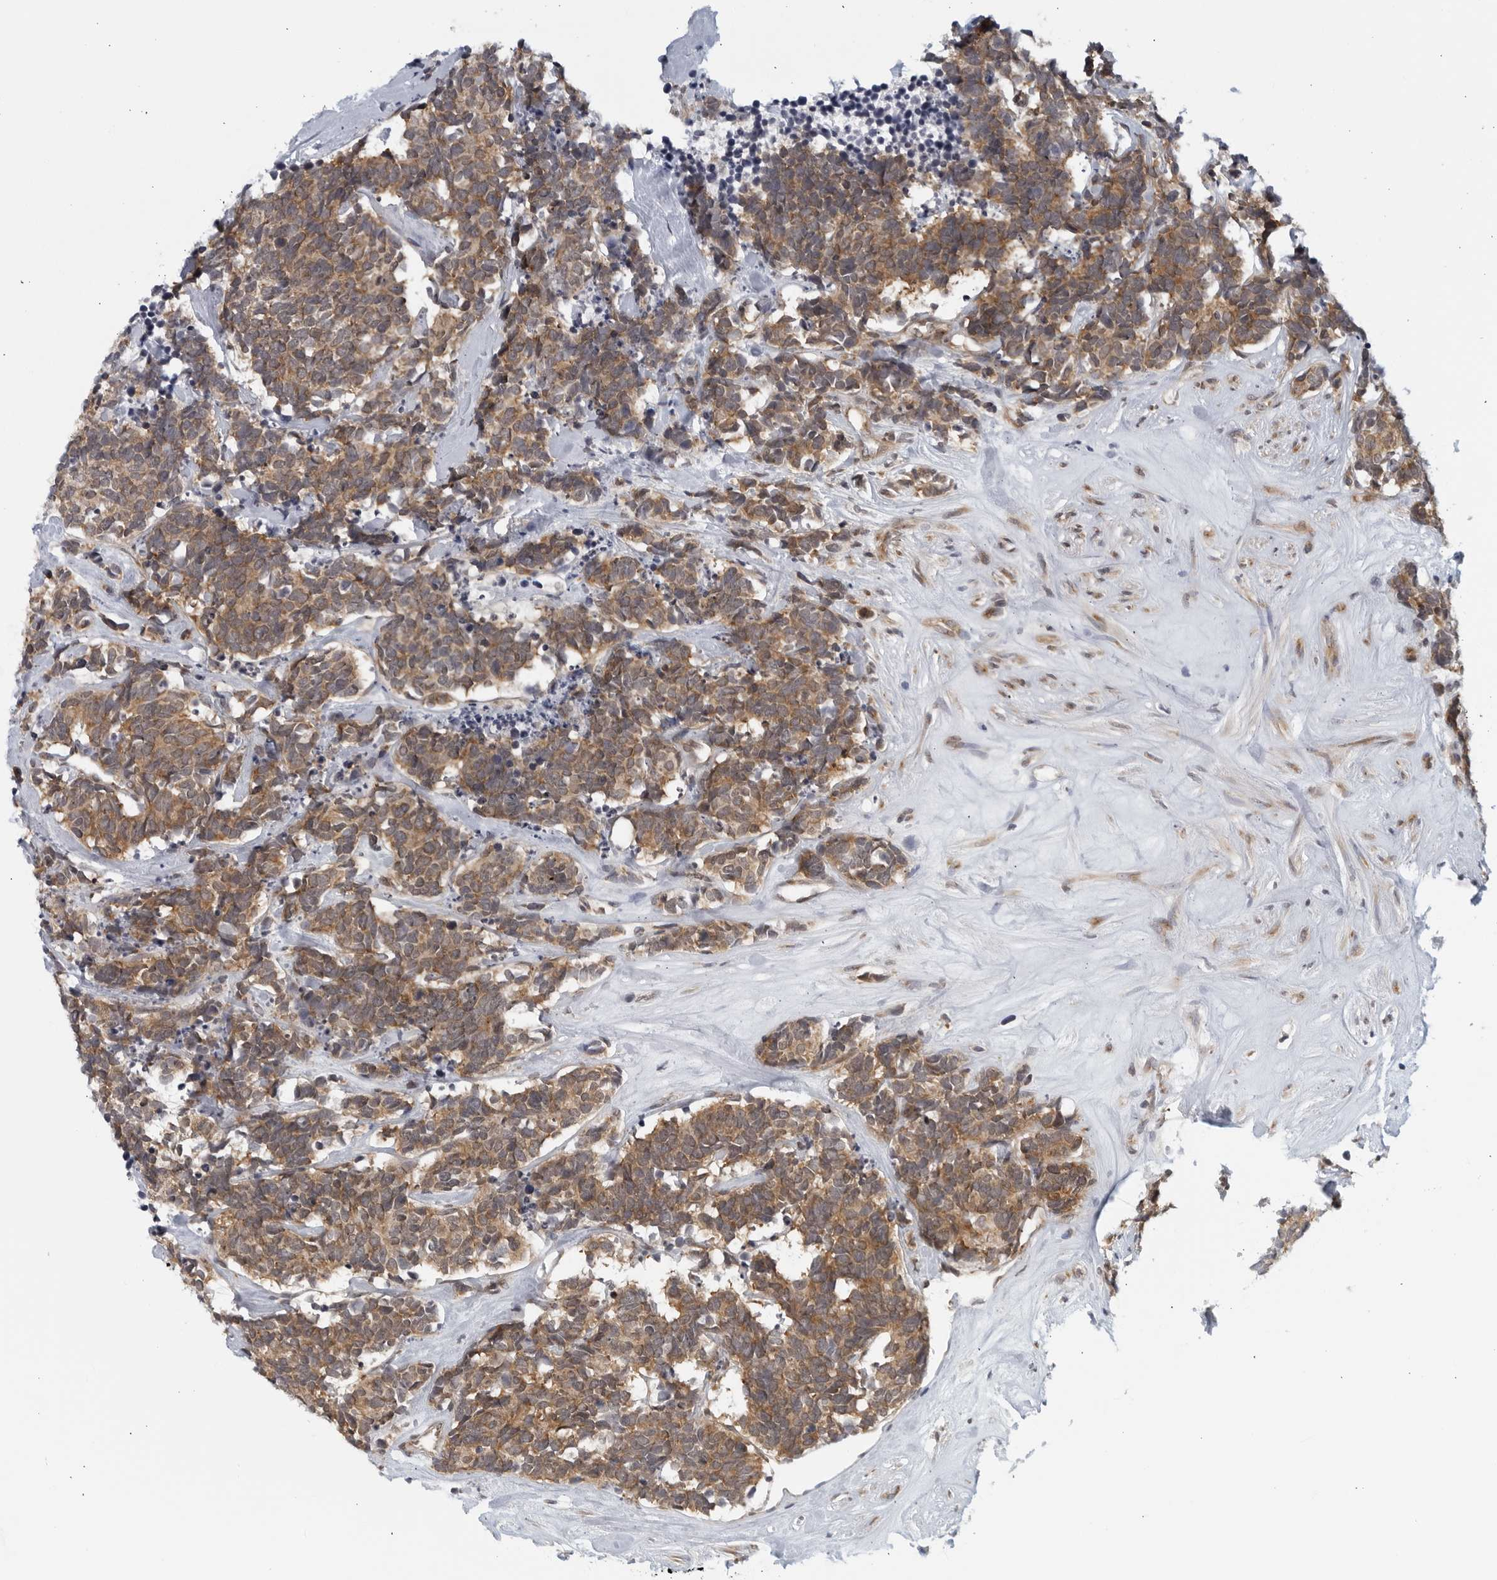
{"staining": {"intensity": "moderate", "quantity": ">75%", "location": "cytoplasmic/membranous"}, "tissue": "carcinoid", "cell_type": "Tumor cells", "image_type": "cancer", "snomed": [{"axis": "morphology", "description": "Carcinoma, NOS"}, {"axis": "morphology", "description": "Carcinoid, malignant, NOS"}, {"axis": "topography", "description": "Urinary bladder"}], "caption": "Human carcinoid stained with a protein marker reveals moderate staining in tumor cells.", "gene": "RC3H1", "patient": {"sex": "male", "age": 57}}